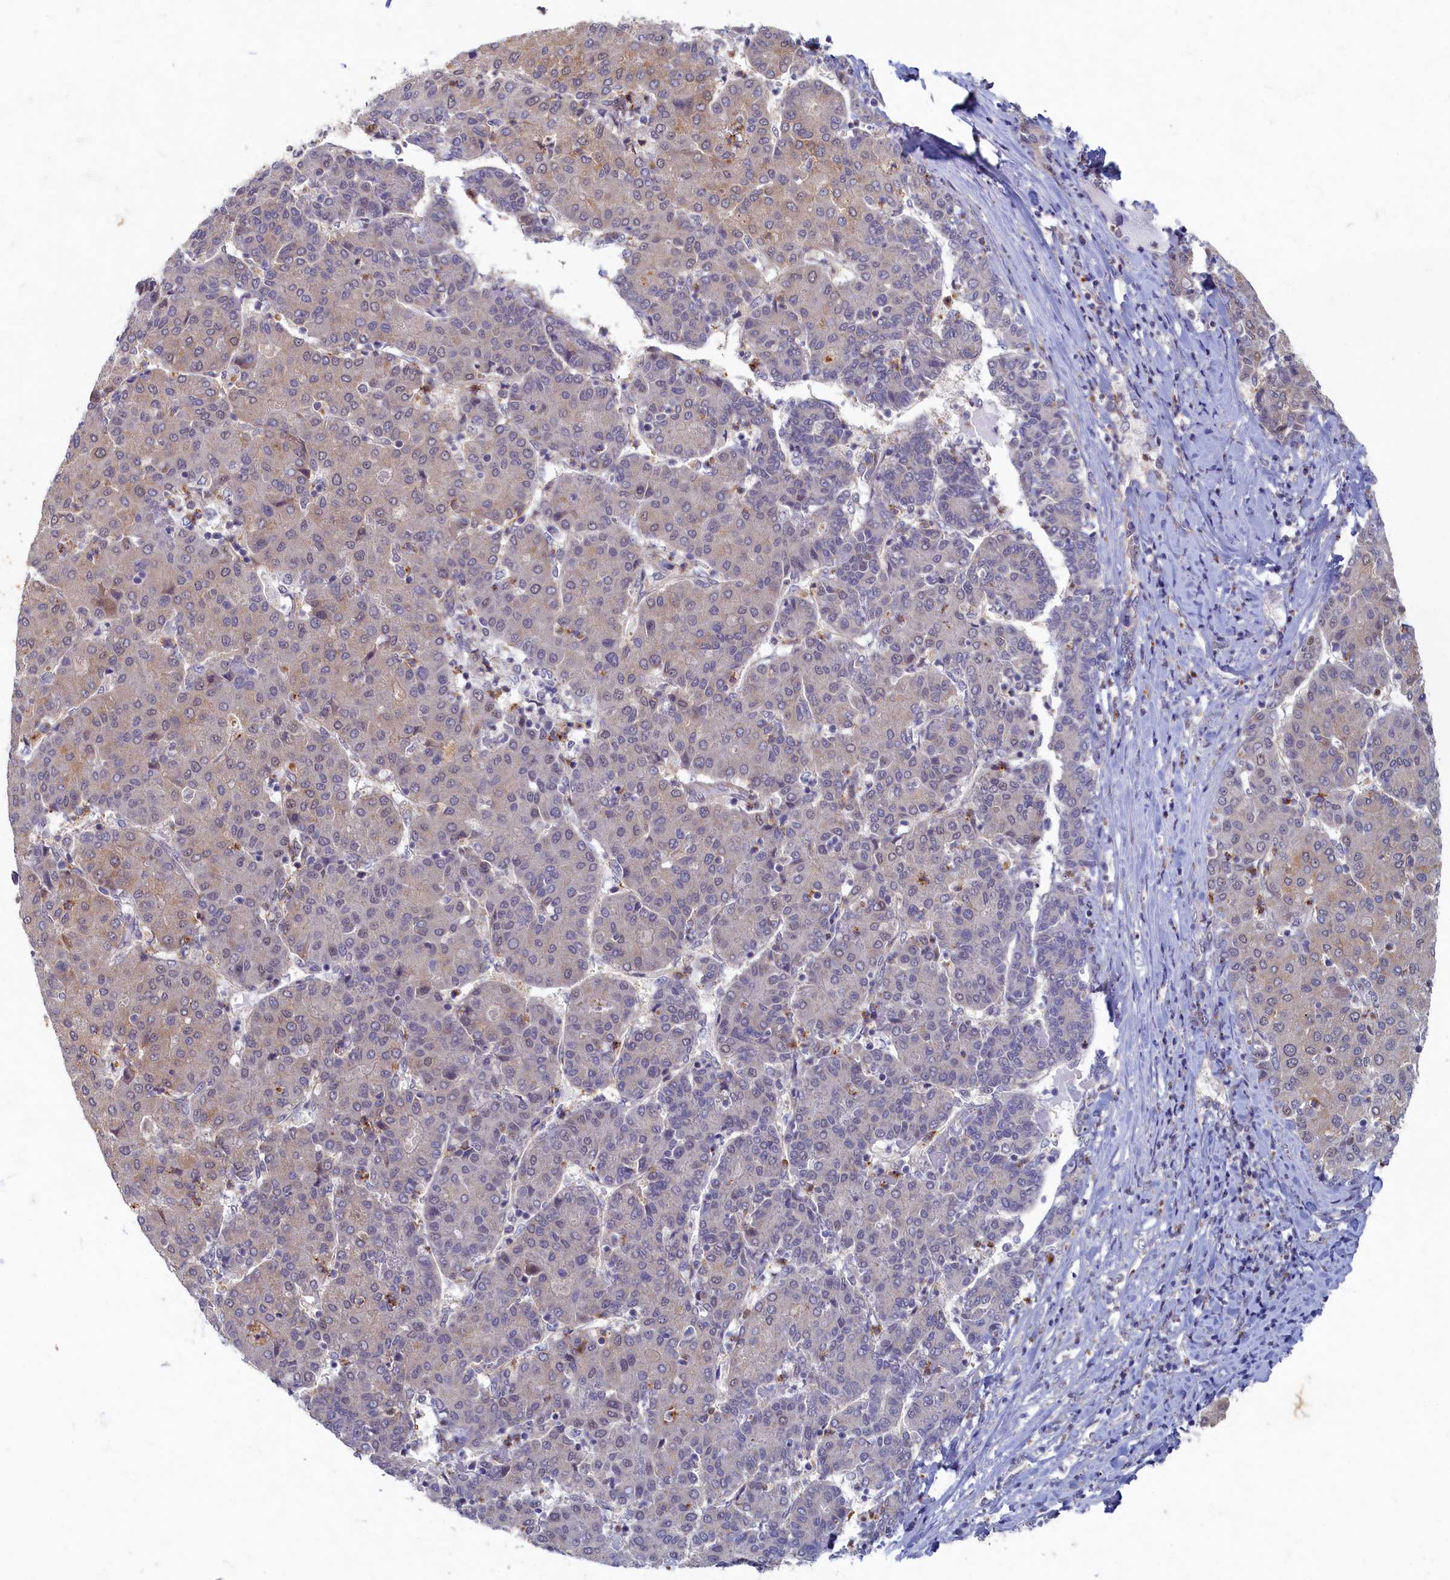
{"staining": {"intensity": "weak", "quantity": "<25%", "location": "cytoplasmic/membranous,nuclear"}, "tissue": "liver cancer", "cell_type": "Tumor cells", "image_type": "cancer", "snomed": [{"axis": "morphology", "description": "Carcinoma, Hepatocellular, NOS"}, {"axis": "topography", "description": "Liver"}], "caption": "Liver cancer was stained to show a protein in brown. There is no significant positivity in tumor cells. Brightfield microscopy of immunohistochemistry (IHC) stained with DAB (3,3'-diaminobenzidine) (brown) and hematoxylin (blue), captured at high magnification.", "gene": "WDR59", "patient": {"sex": "male", "age": 65}}